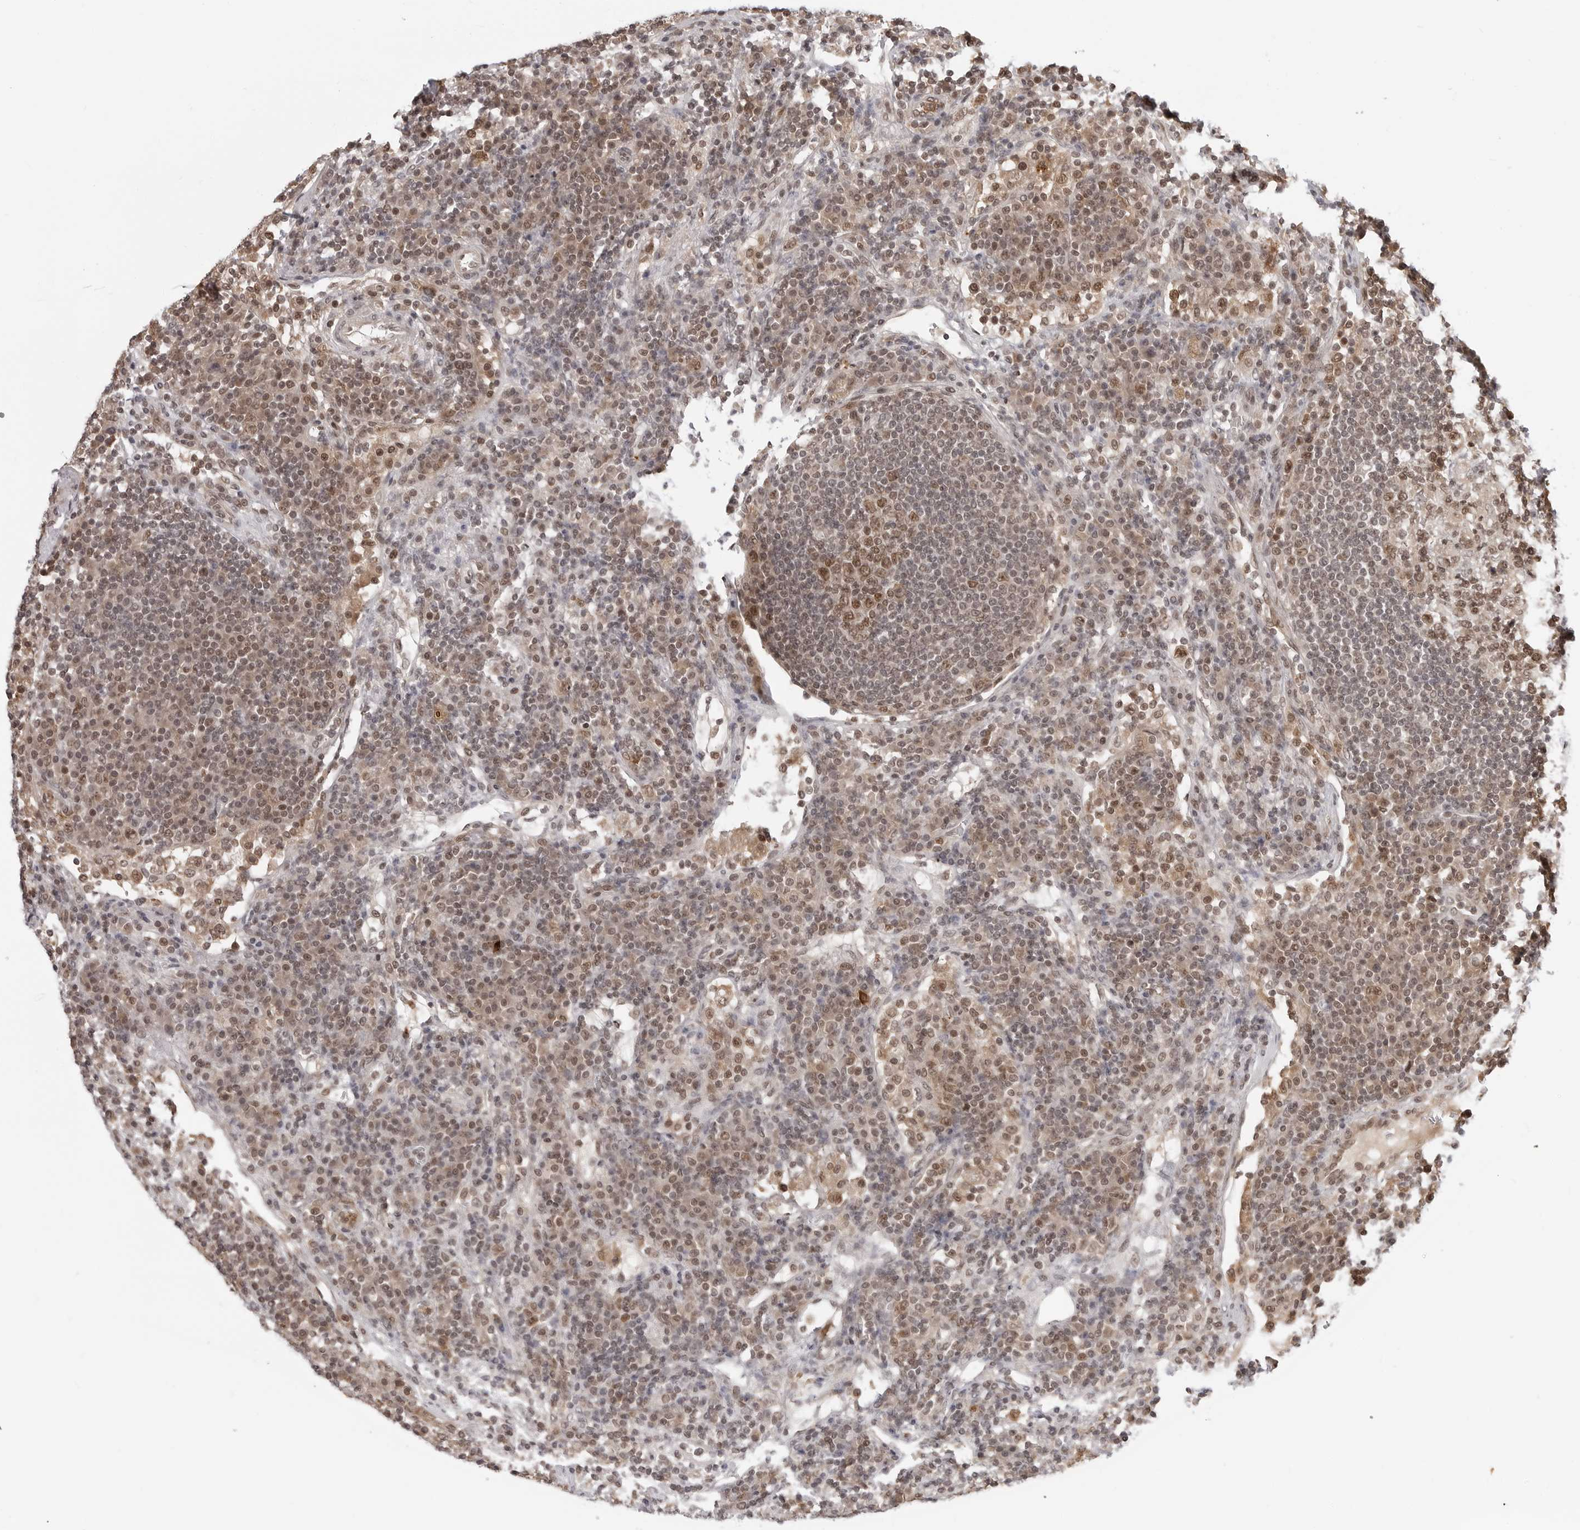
{"staining": {"intensity": "moderate", "quantity": ">75%", "location": "nuclear"}, "tissue": "lymph node", "cell_type": "Germinal center cells", "image_type": "normal", "snomed": [{"axis": "morphology", "description": "Normal tissue, NOS"}, {"axis": "topography", "description": "Lymph node"}], "caption": "Immunohistochemical staining of benign human lymph node shows >75% levels of moderate nuclear protein positivity in approximately >75% of germinal center cells.", "gene": "C8orf33", "patient": {"sex": "female", "age": 53}}